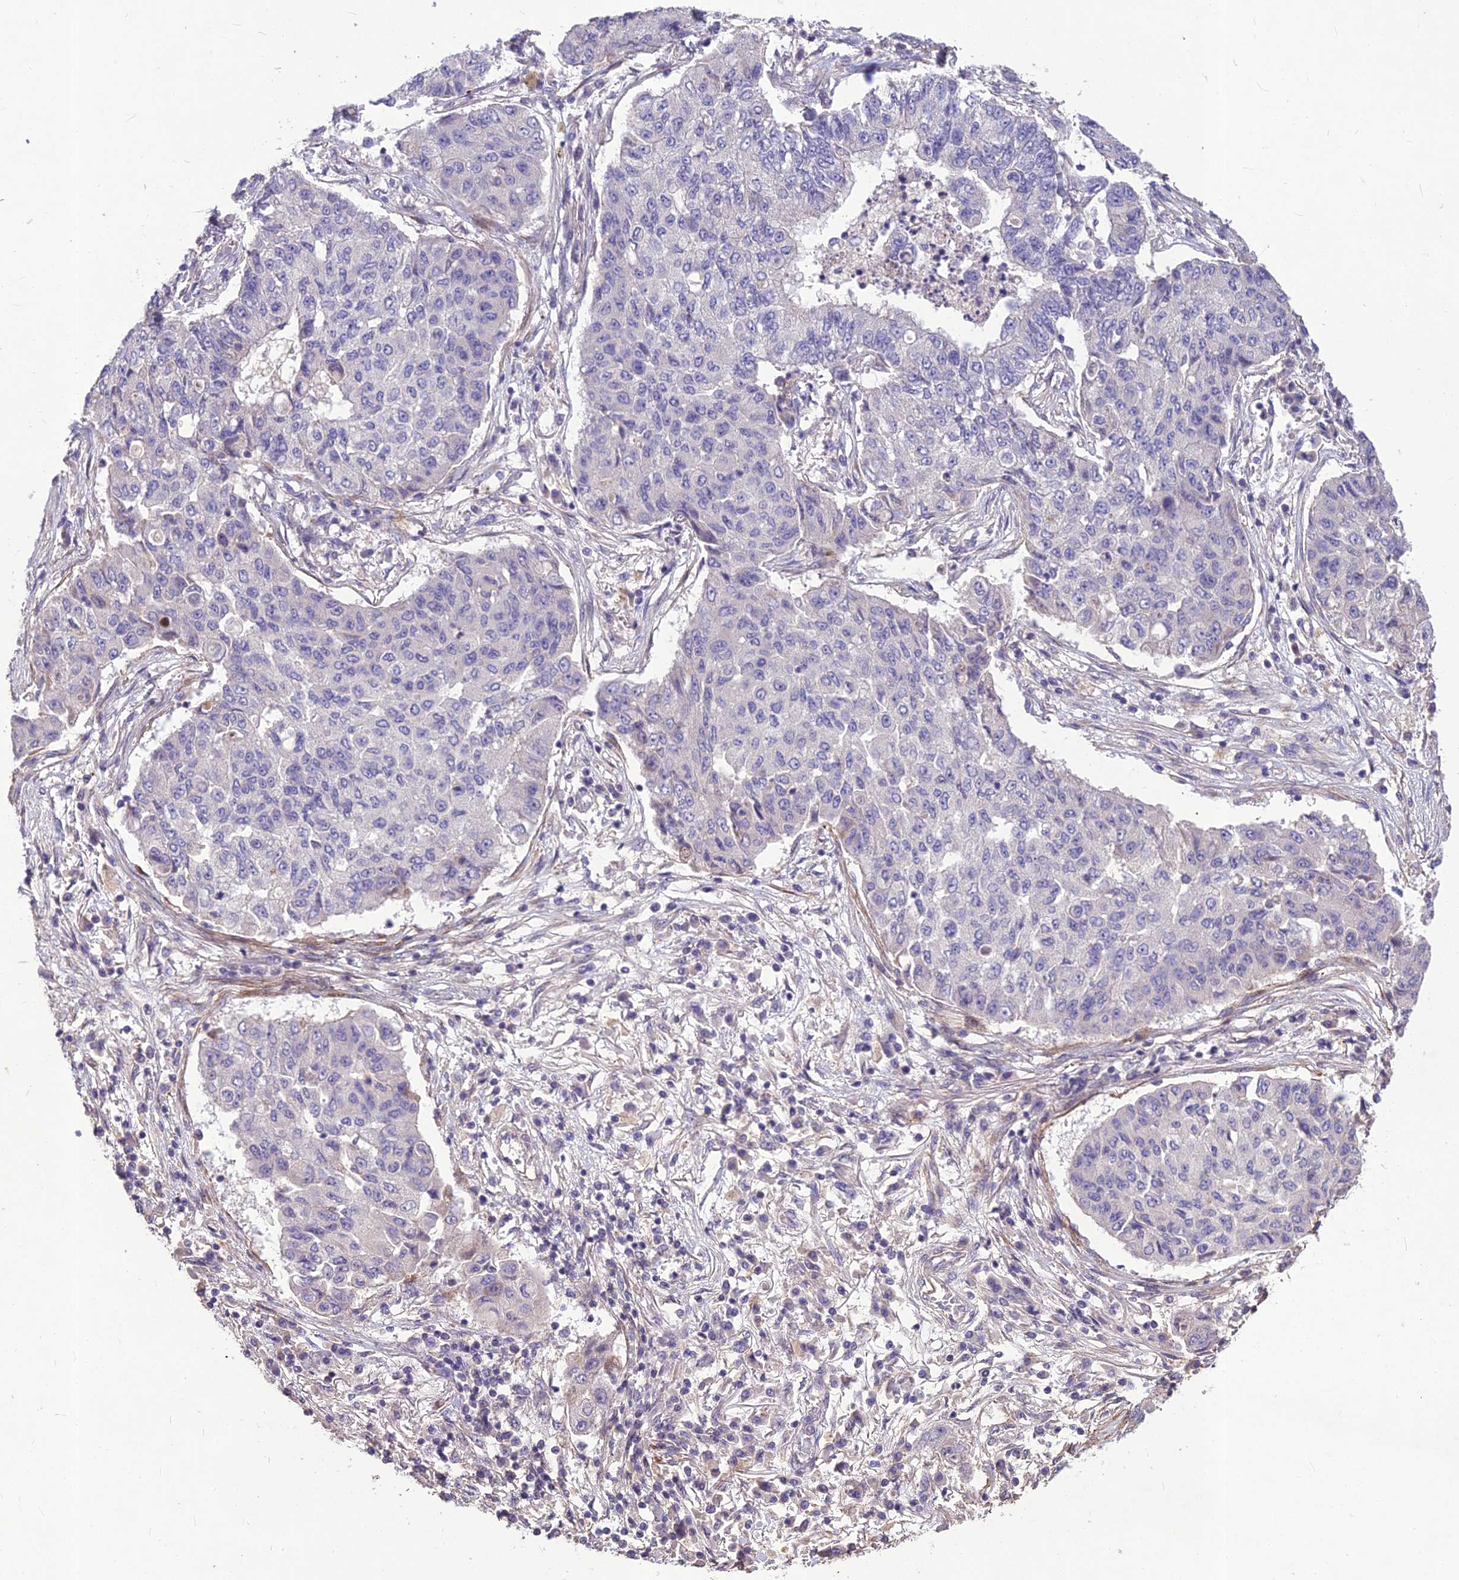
{"staining": {"intensity": "negative", "quantity": "none", "location": "none"}, "tissue": "lung cancer", "cell_type": "Tumor cells", "image_type": "cancer", "snomed": [{"axis": "morphology", "description": "Squamous cell carcinoma, NOS"}, {"axis": "topography", "description": "Lung"}], "caption": "Human lung squamous cell carcinoma stained for a protein using IHC displays no expression in tumor cells.", "gene": "CLUH", "patient": {"sex": "male", "age": 74}}